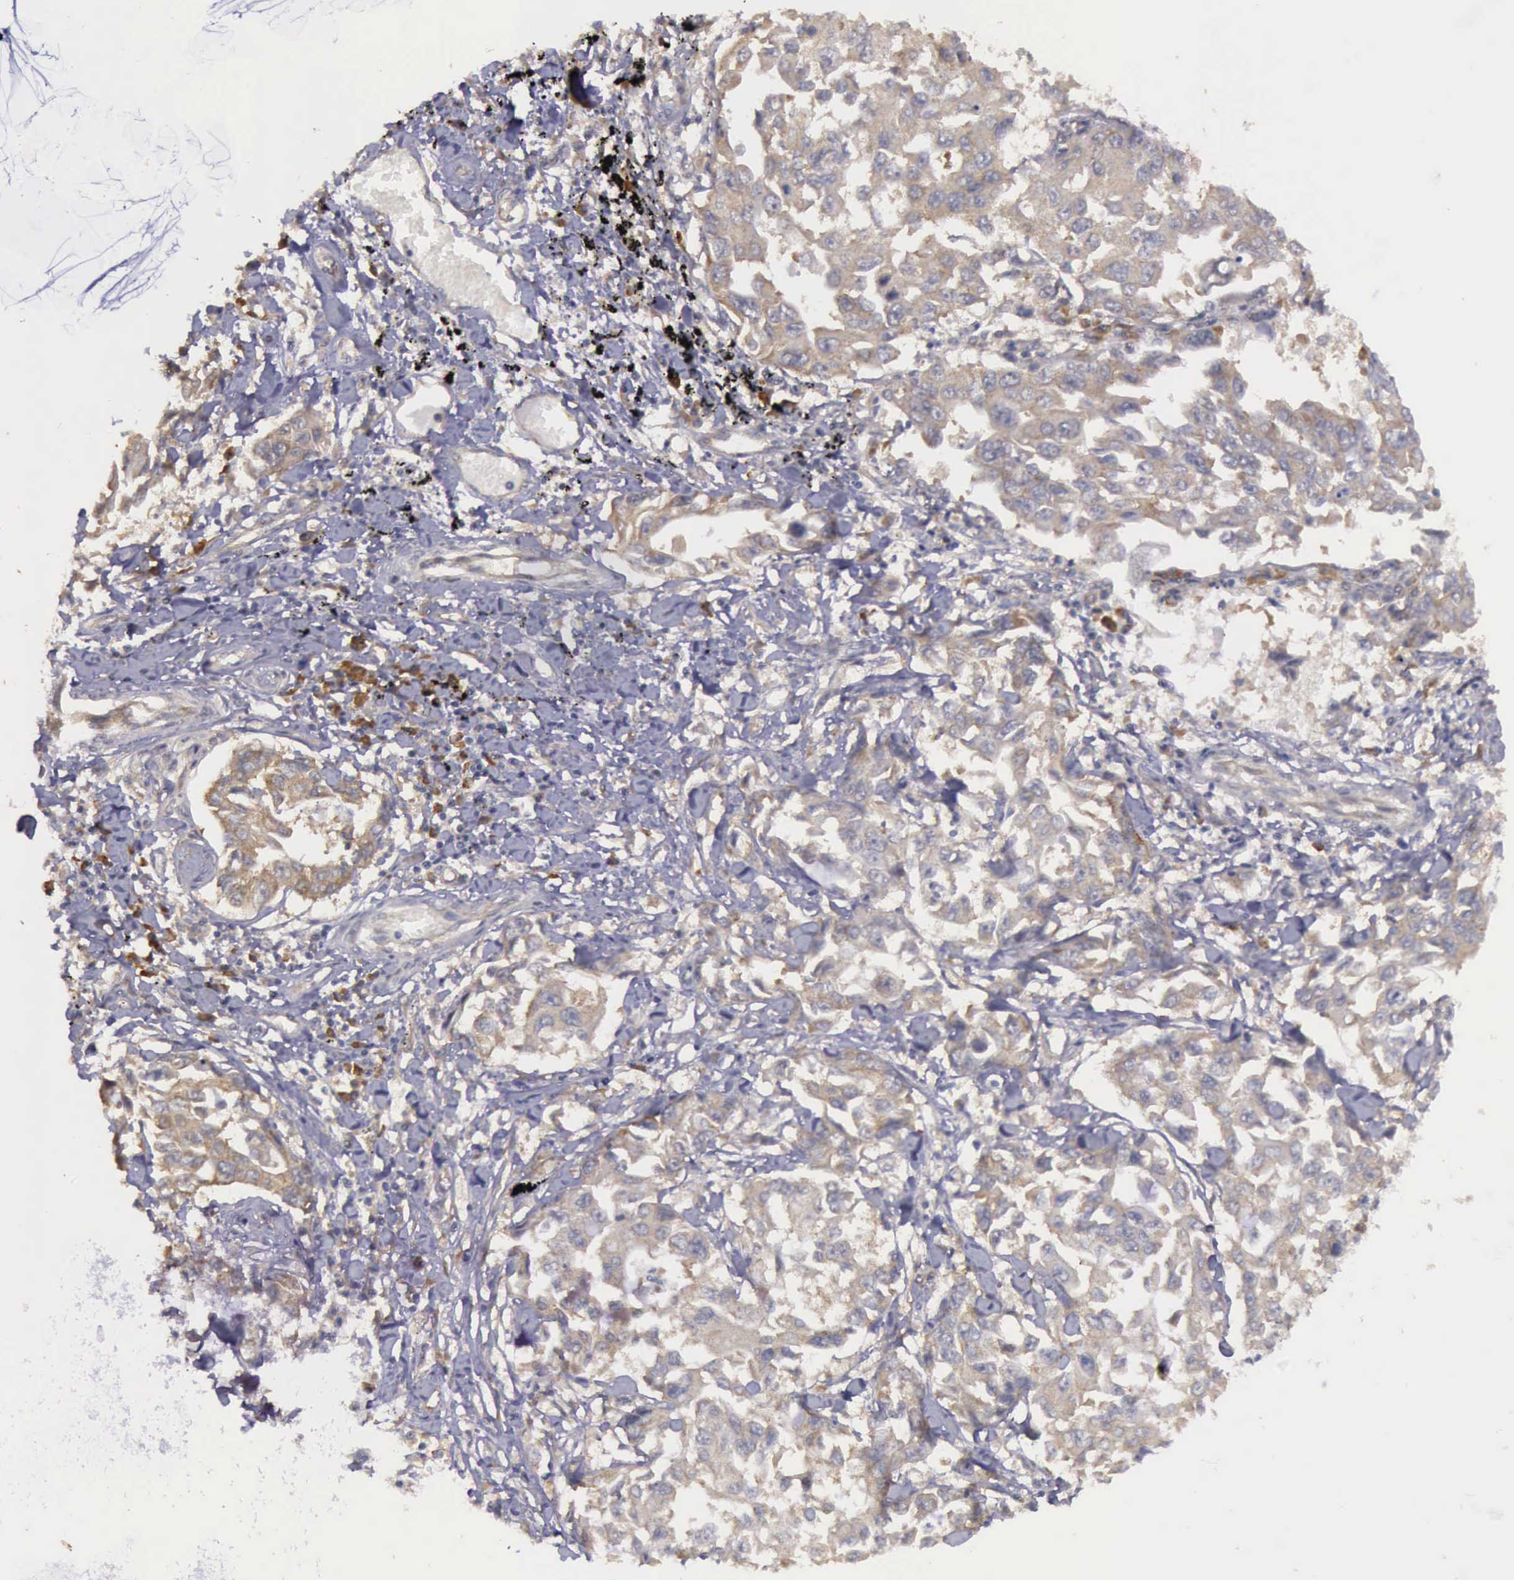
{"staining": {"intensity": "moderate", "quantity": ">75%", "location": "cytoplasmic/membranous"}, "tissue": "lung cancer", "cell_type": "Tumor cells", "image_type": "cancer", "snomed": [{"axis": "morphology", "description": "Adenocarcinoma, NOS"}, {"axis": "topography", "description": "Lung"}], "caption": "Lung cancer tissue shows moderate cytoplasmic/membranous staining in approximately >75% of tumor cells", "gene": "EIF5", "patient": {"sex": "male", "age": 64}}